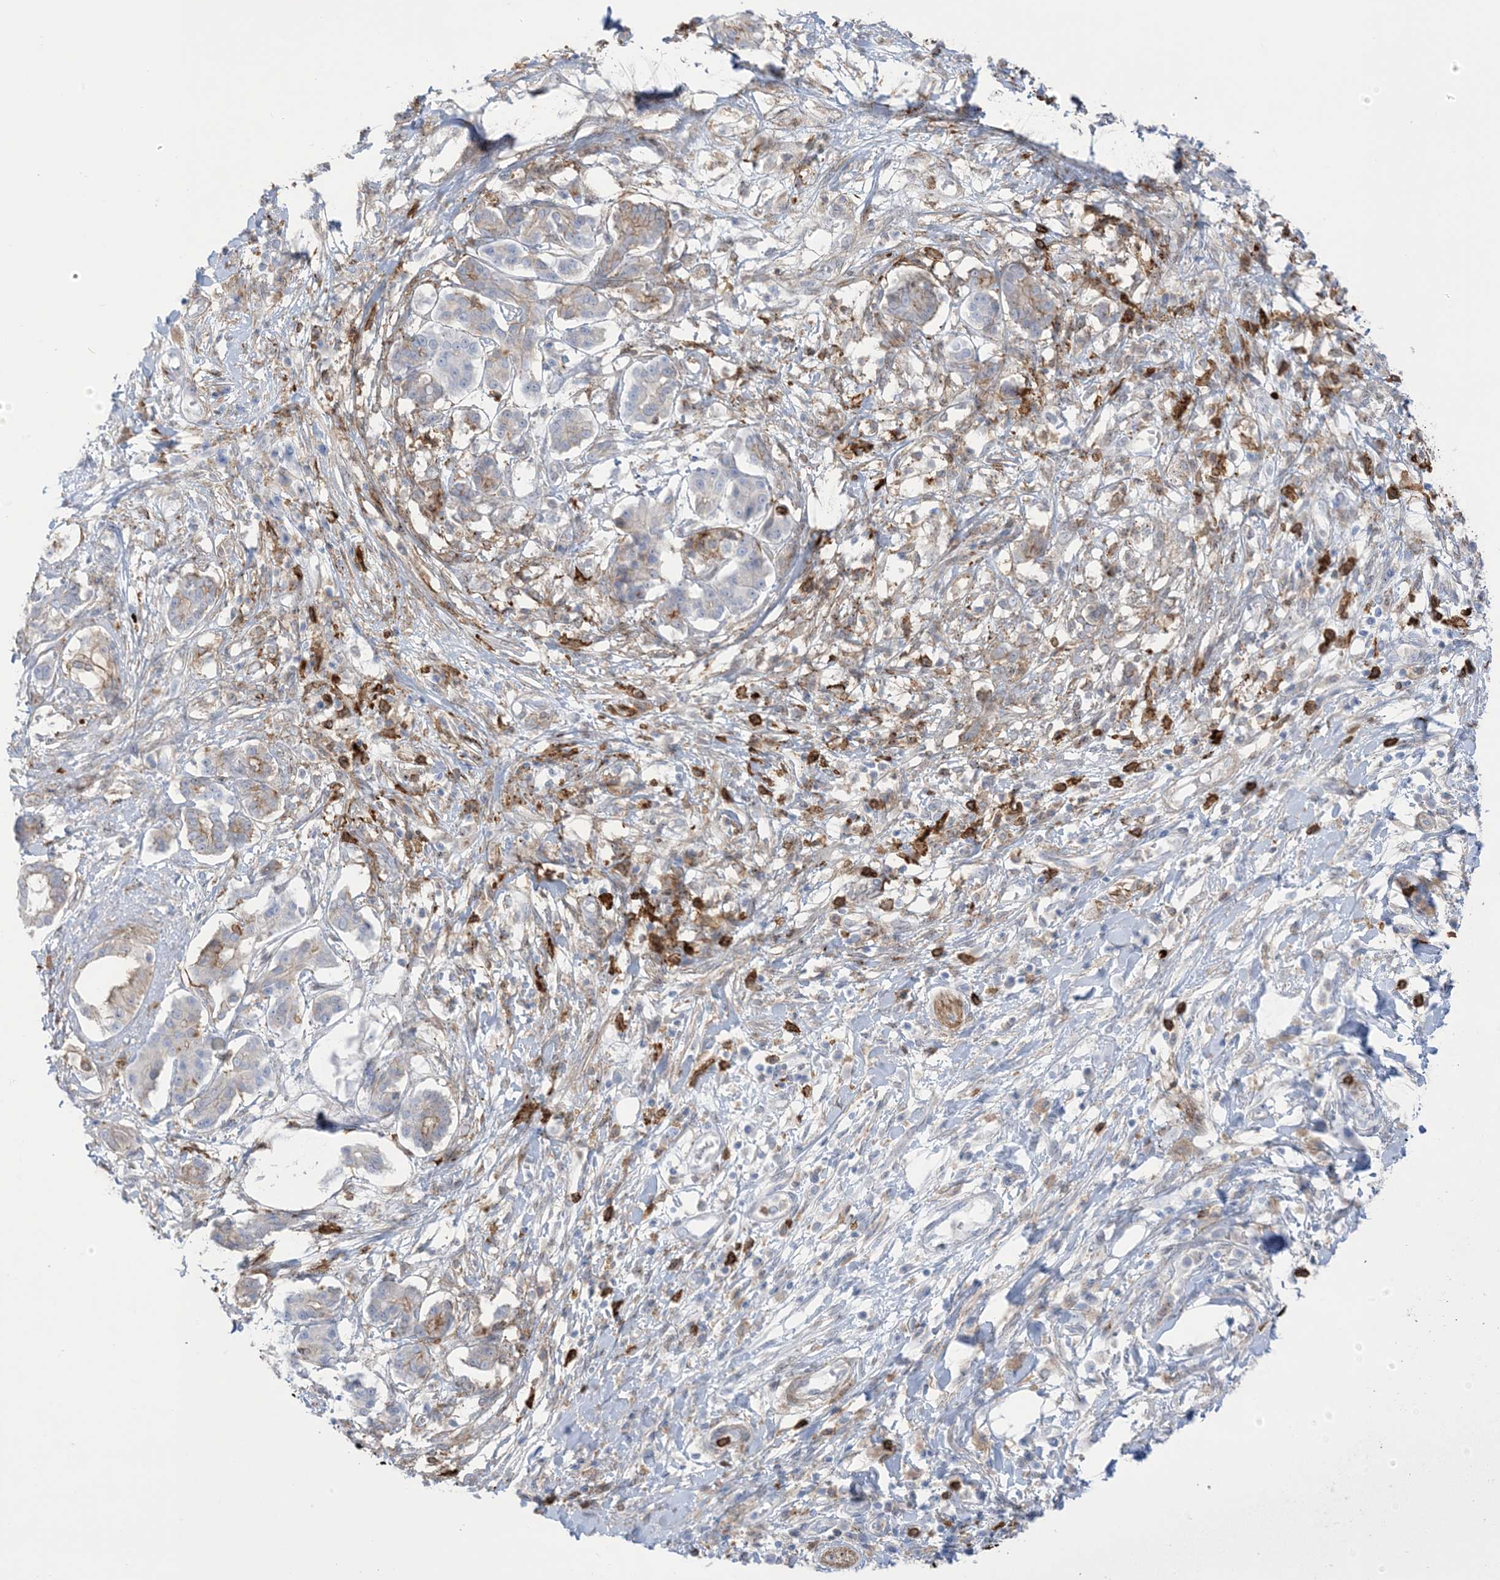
{"staining": {"intensity": "weak", "quantity": "<25%", "location": "cytoplasmic/membranous"}, "tissue": "pancreatic cancer", "cell_type": "Tumor cells", "image_type": "cancer", "snomed": [{"axis": "morphology", "description": "Adenocarcinoma, NOS"}, {"axis": "topography", "description": "Pancreas"}], "caption": "DAB (3,3'-diaminobenzidine) immunohistochemical staining of pancreatic cancer reveals no significant staining in tumor cells.", "gene": "ICMT", "patient": {"sex": "female", "age": 56}}